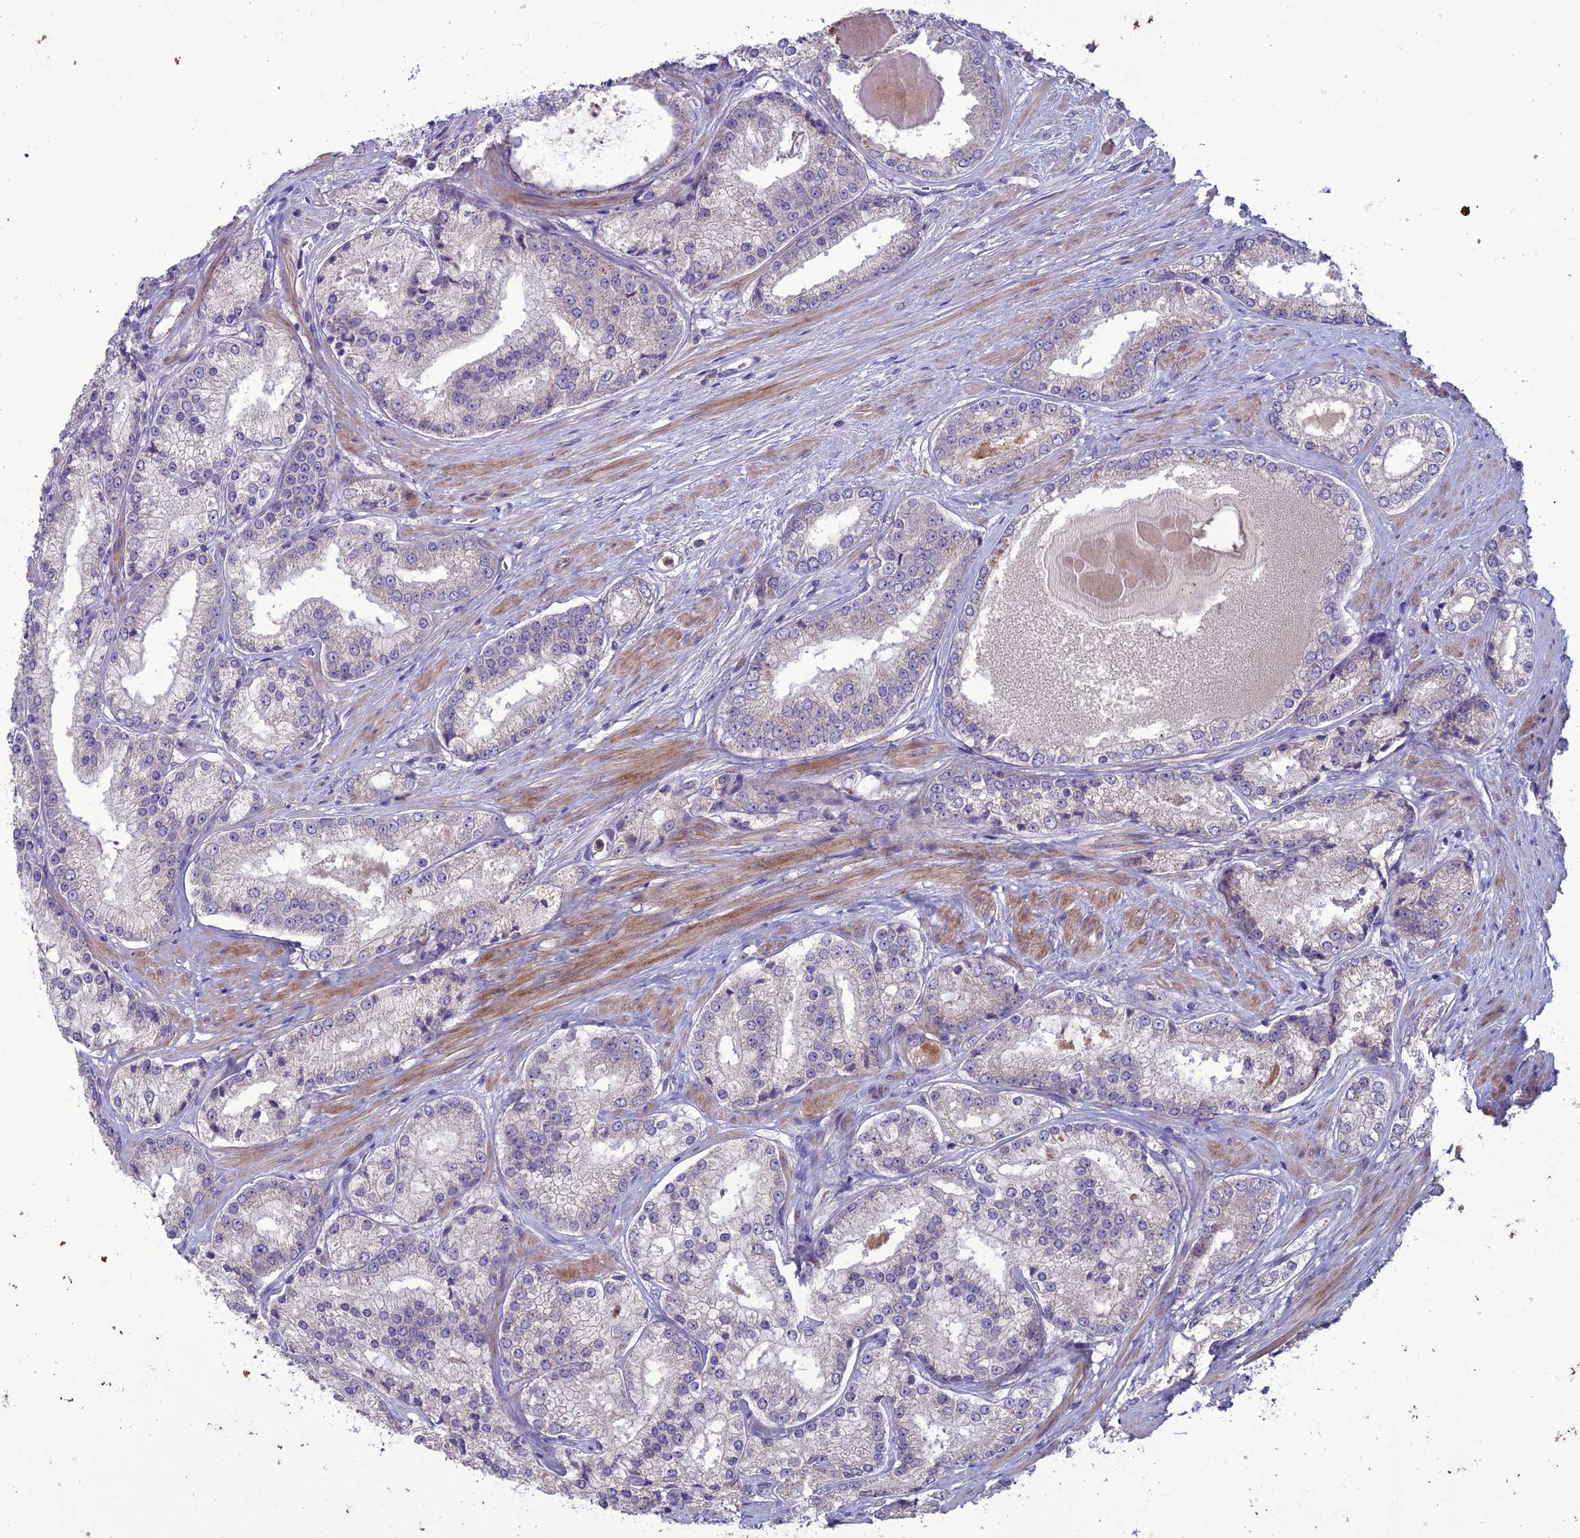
{"staining": {"intensity": "weak", "quantity": "<25%", "location": "cytoplasmic/membranous"}, "tissue": "prostate cancer", "cell_type": "Tumor cells", "image_type": "cancer", "snomed": [{"axis": "morphology", "description": "Adenocarcinoma, Low grade"}, {"axis": "topography", "description": "Prostate"}], "caption": "The image exhibits no significant positivity in tumor cells of prostate adenocarcinoma (low-grade).", "gene": "C2orf76", "patient": {"sex": "male", "age": 68}}